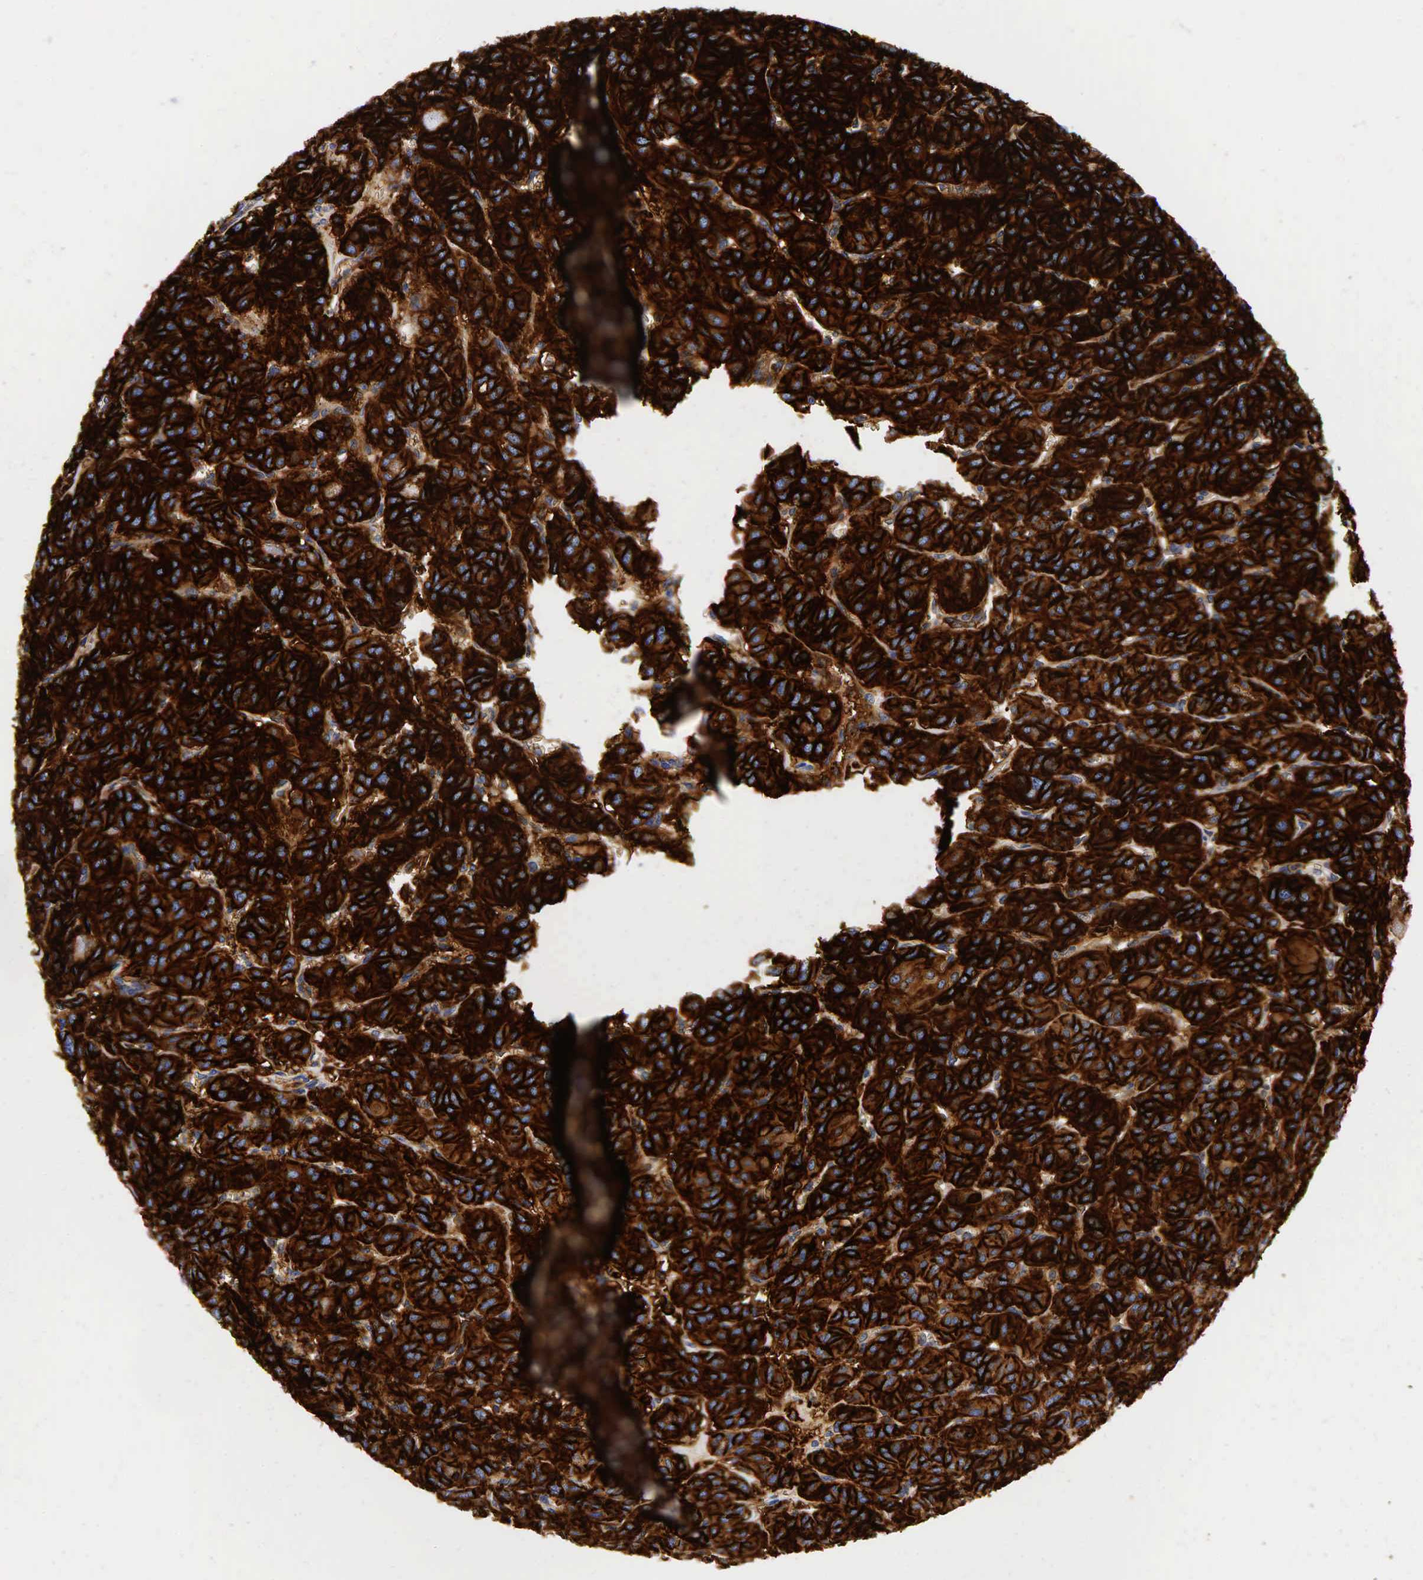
{"staining": {"intensity": "strong", "quantity": ">75%", "location": "cytoplasmic/membranous"}, "tissue": "thyroid cancer", "cell_type": "Tumor cells", "image_type": "cancer", "snomed": [{"axis": "morphology", "description": "Follicular adenoma carcinoma, NOS"}, {"axis": "topography", "description": "Thyroid gland"}], "caption": "Tumor cells display strong cytoplasmic/membranous expression in approximately >75% of cells in follicular adenoma carcinoma (thyroid).", "gene": "CD44", "patient": {"sex": "female", "age": 71}}